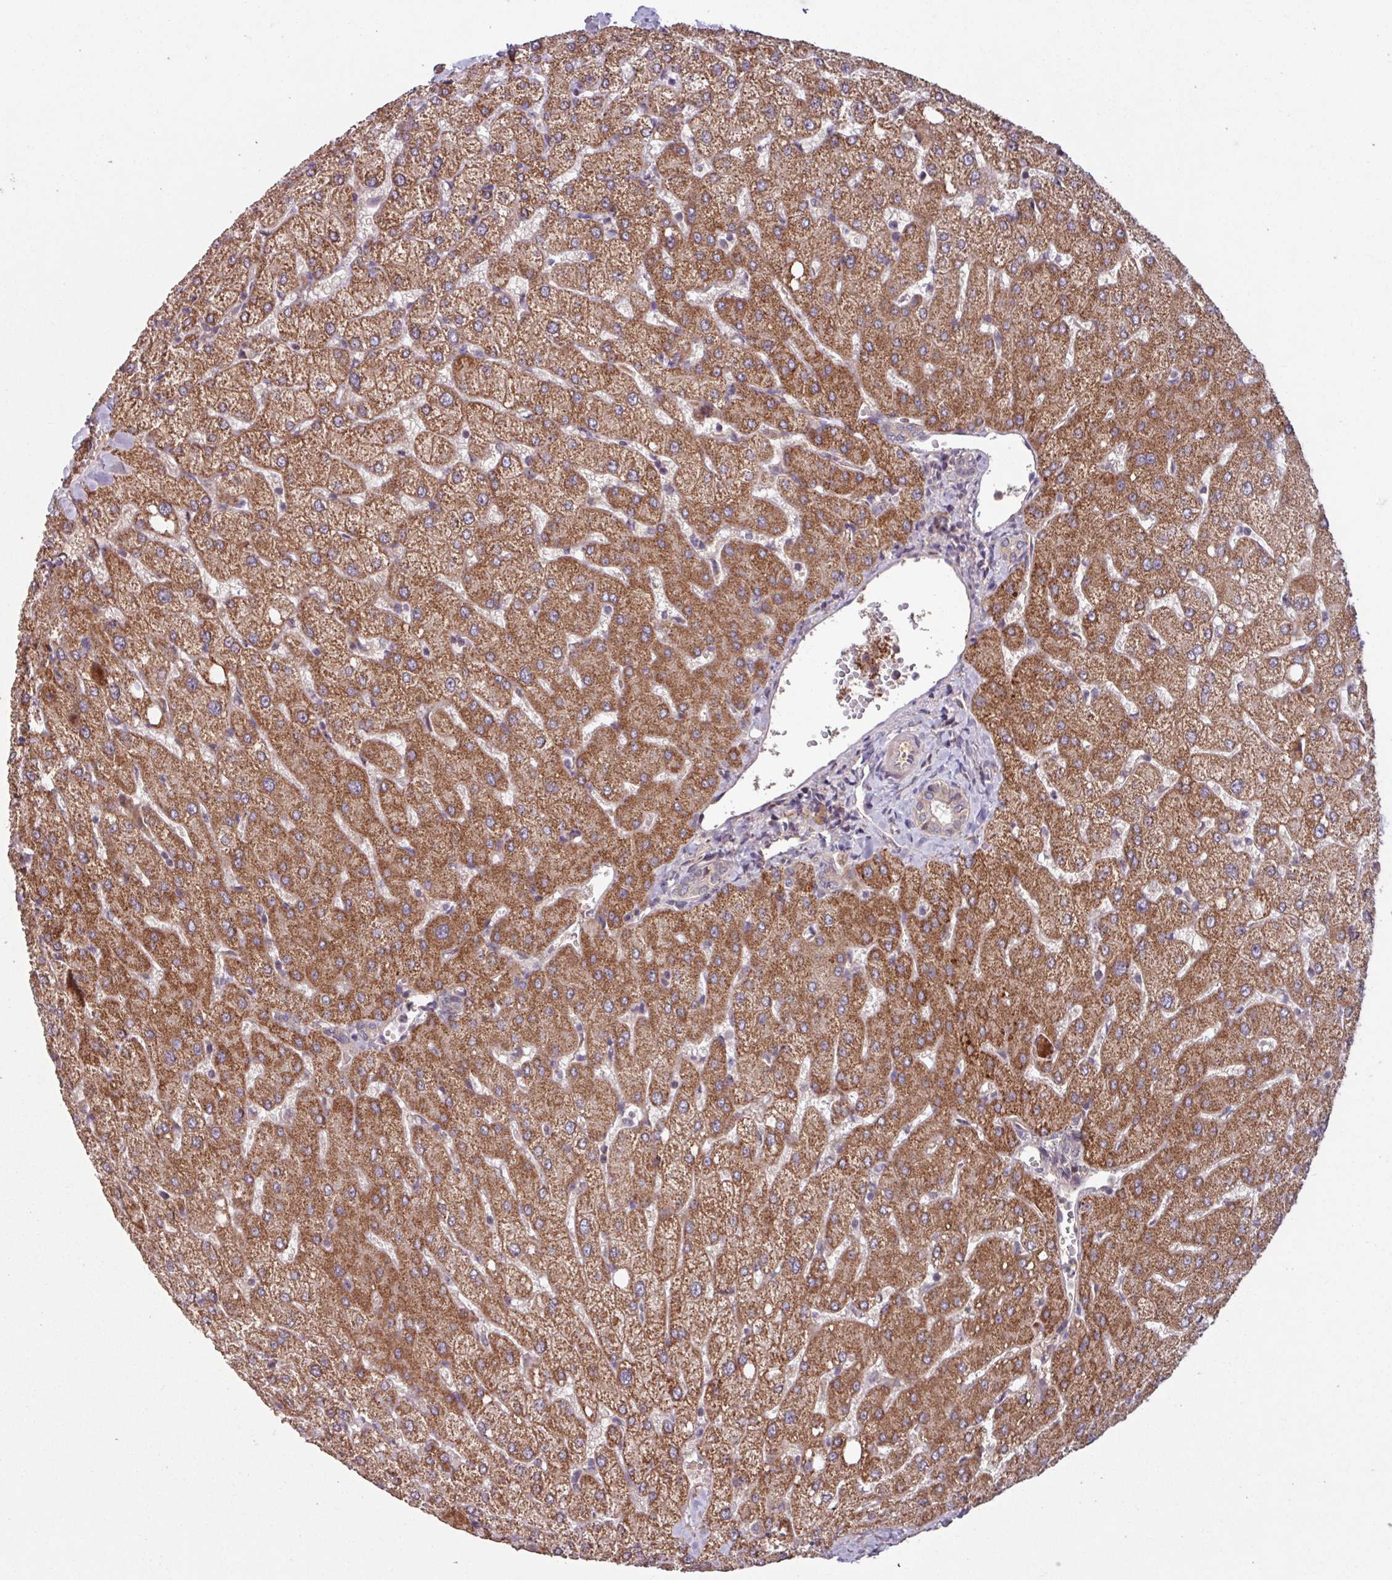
{"staining": {"intensity": "weak", "quantity": "25%-75%", "location": "cytoplasmic/membranous"}, "tissue": "liver", "cell_type": "Cholangiocytes", "image_type": "normal", "snomed": [{"axis": "morphology", "description": "Normal tissue, NOS"}, {"axis": "topography", "description": "Liver"}], "caption": "Cholangiocytes reveal weak cytoplasmic/membranous staining in approximately 25%-75% of cells in benign liver.", "gene": "TMEM88", "patient": {"sex": "female", "age": 54}}